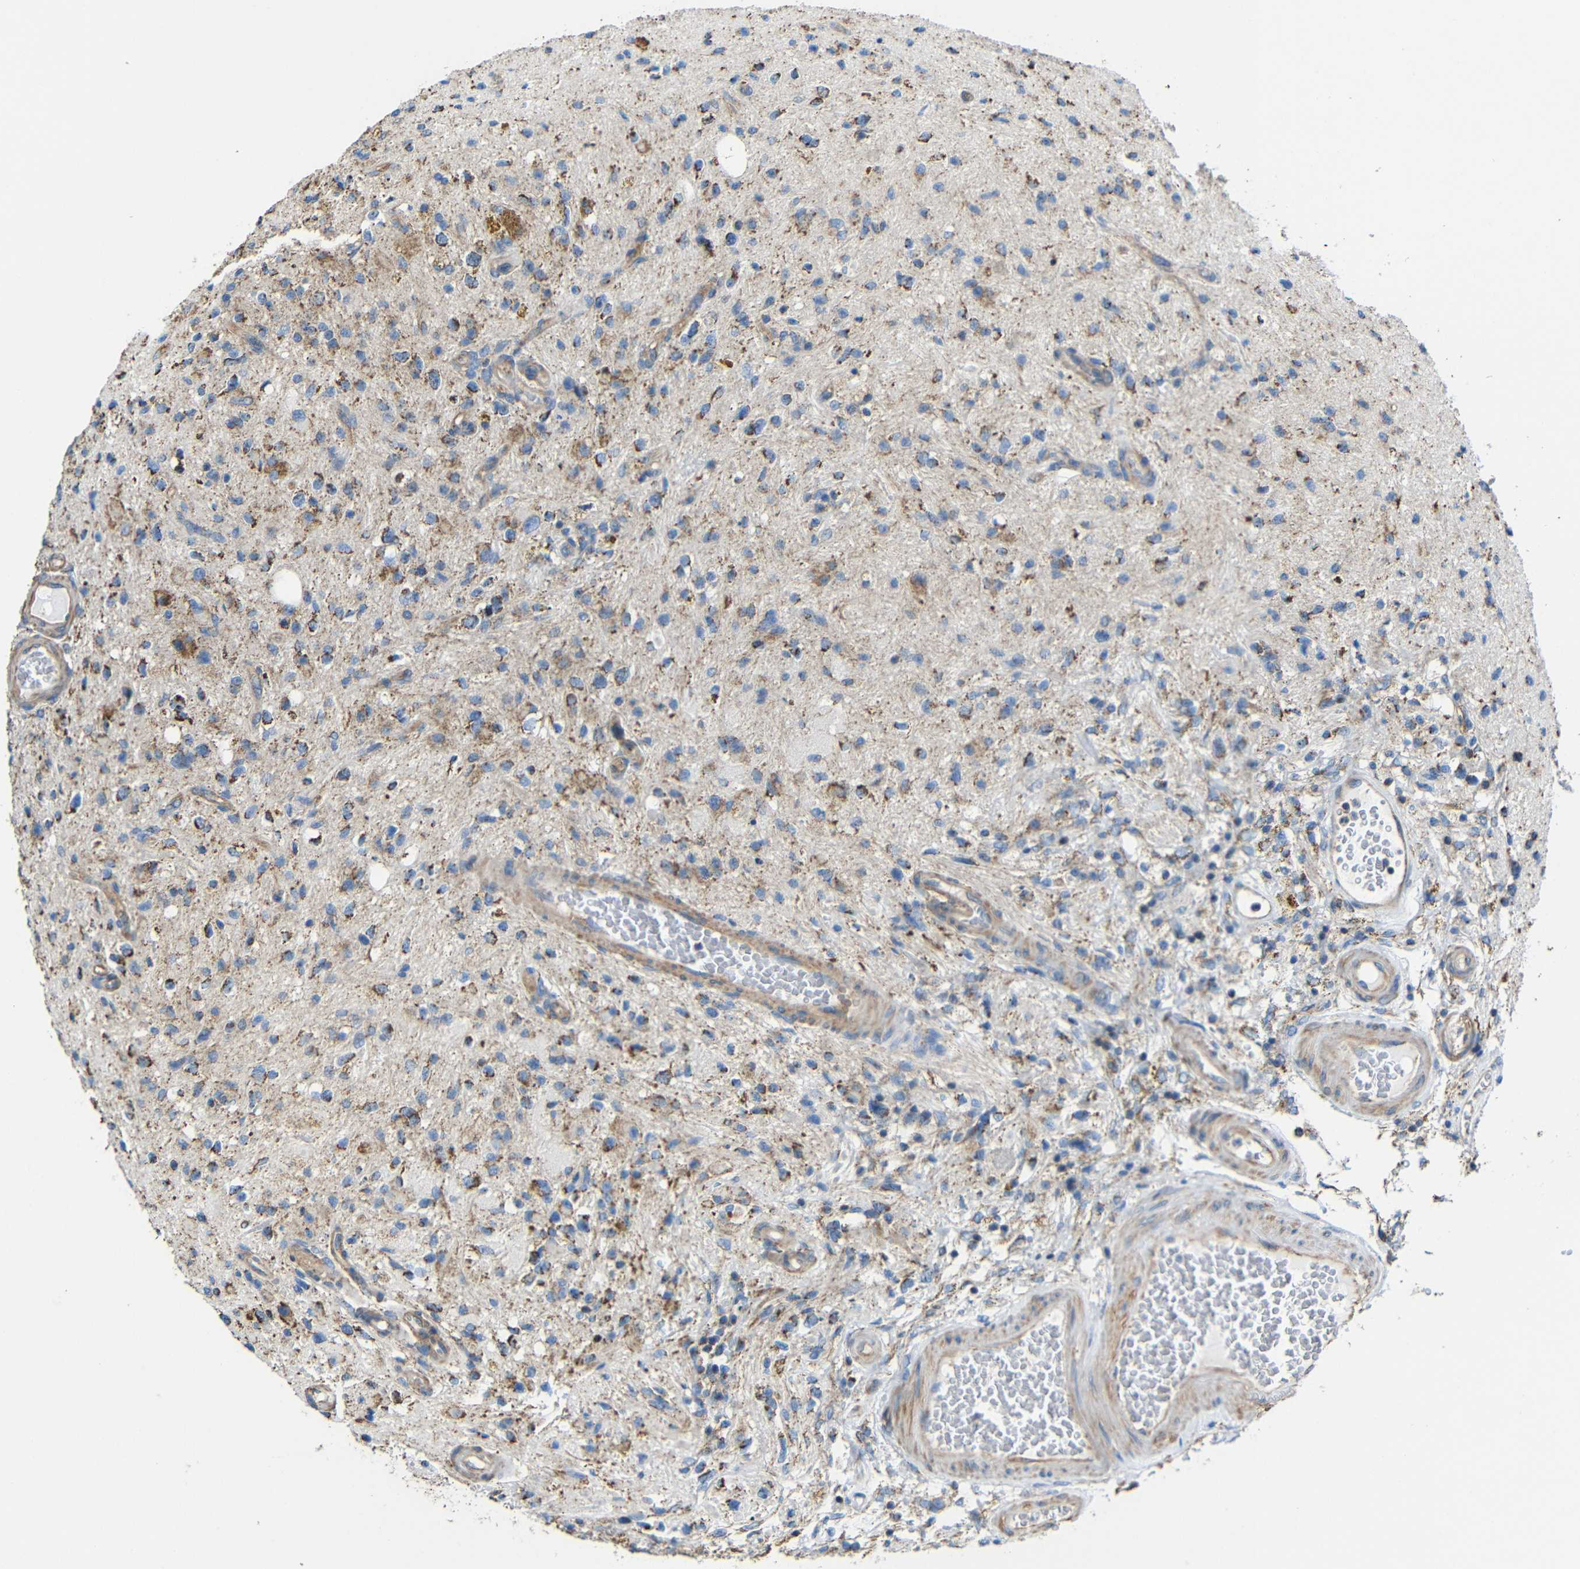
{"staining": {"intensity": "strong", "quantity": "25%-75%", "location": "cytoplasmic/membranous"}, "tissue": "glioma", "cell_type": "Tumor cells", "image_type": "cancer", "snomed": [{"axis": "morphology", "description": "Glioma, malignant, High grade"}, {"axis": "topography", "description": "Brain"}], "caption": "Immunohistochemistry image of neoplastic tissue: human malignant glioma (high-grade) stained using IHC exhibits high levels of strong protein expression localized specifically in the cytoplasmic/membranous of tumor cells, appearing as a cytoplasmic/membranous brown color.", "gene": "INTS6L", "patient": {"sex": "male", "age": 33}}